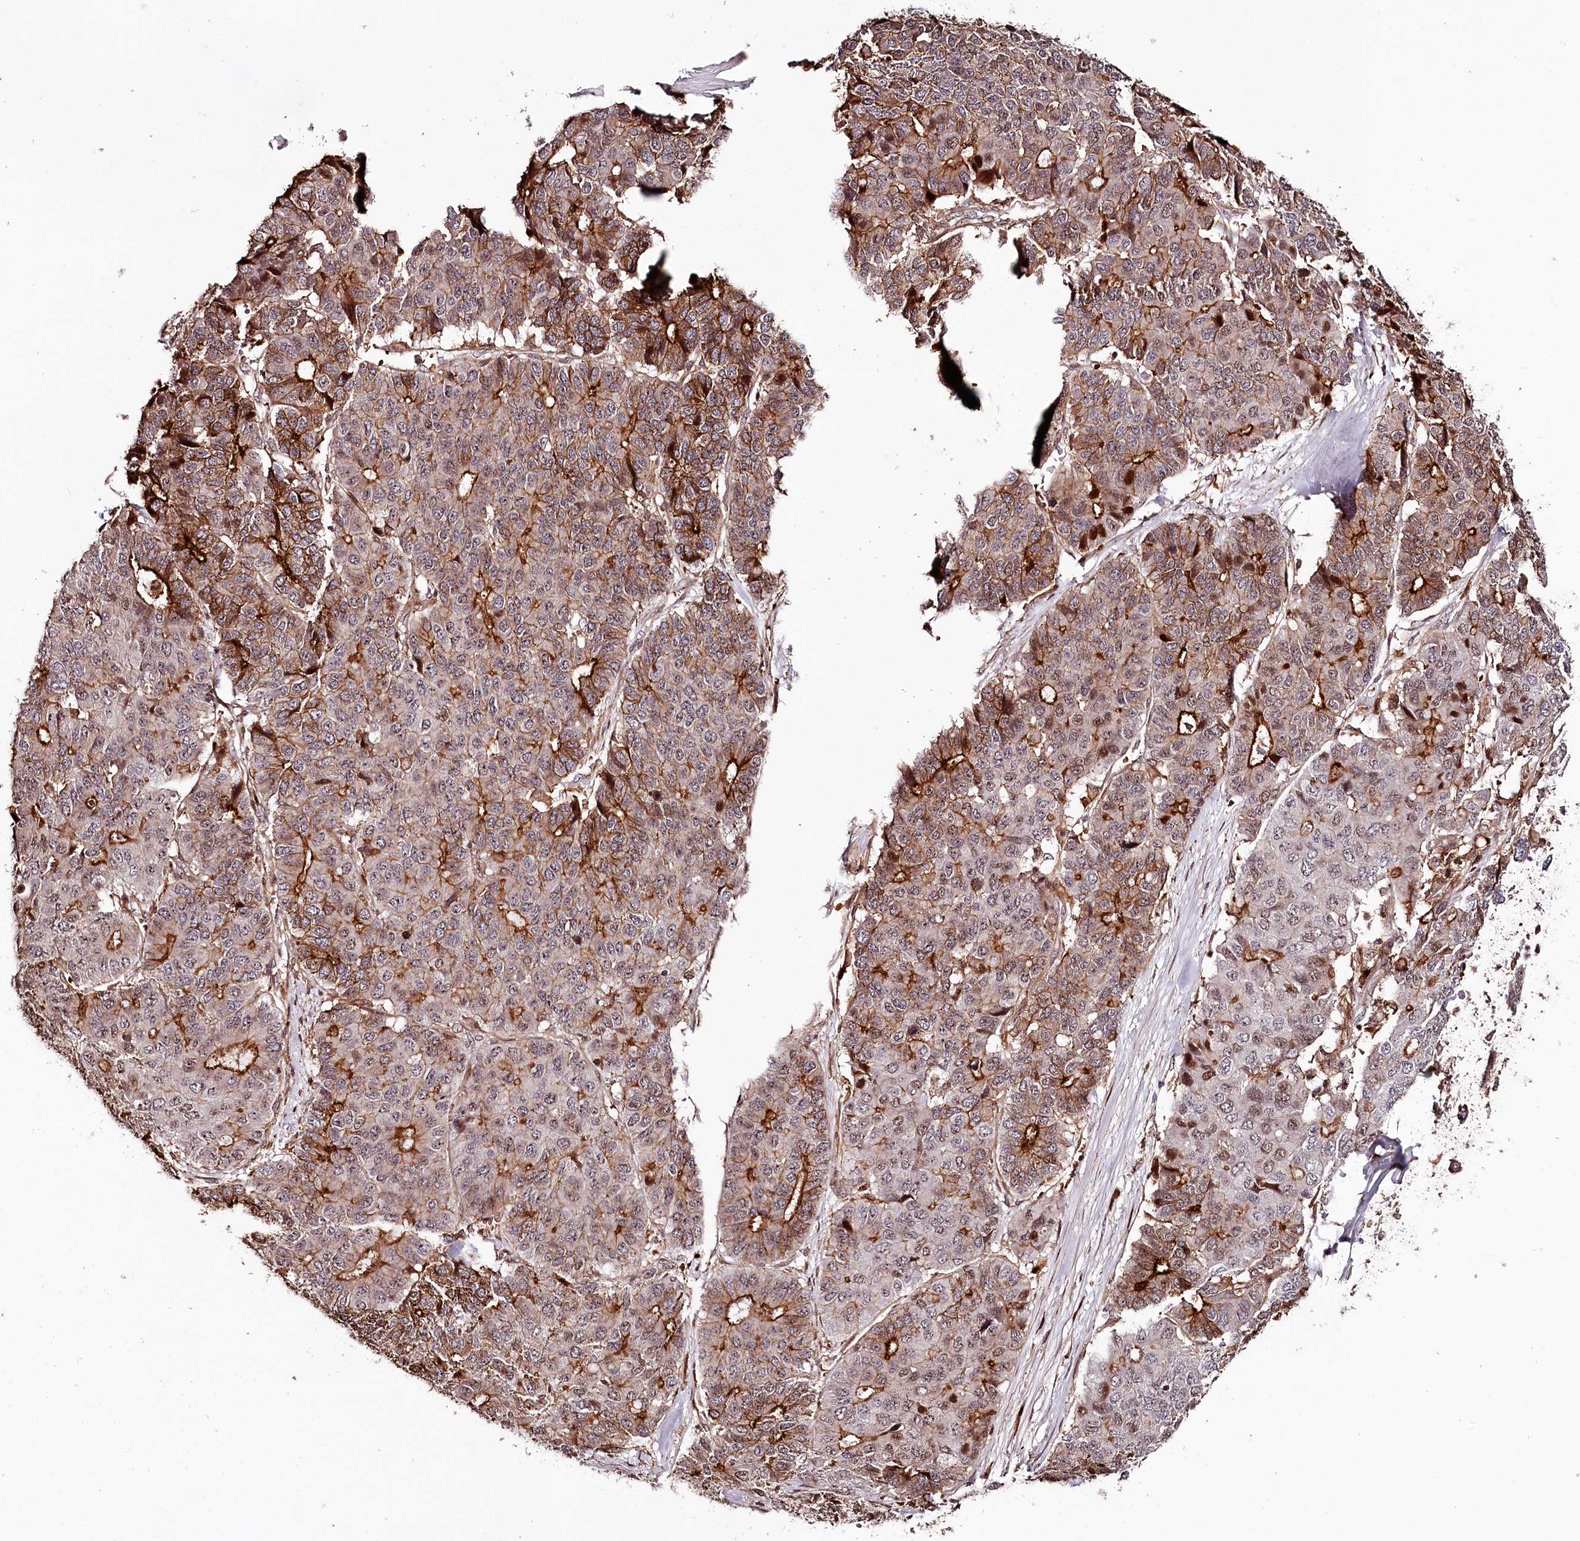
{"staining": {"intensity": "strong", "quantity": "25%-75%", "location": "cytoplasmic/membranous,nuclear"}, "tissue": "pancreatic cancer", "cell_type": "Tumor cells", "image_type": "cancer", "snomed": [{"axis": "morphology", "description": "Adenocarcinoma, NOS"}, {"axis": "topography", "description": "Pancreas"}], "caption": "A high-resolution micrograph shows immunohistochemistry staining of adenocarcinoma (pancreatic), which shows strong cytoplasmic/membranous and nuclear staining in approximately 25%-75% of tumor cells.", "gene": "KIF14", "patient": {"sex": "male", "age": 50}}